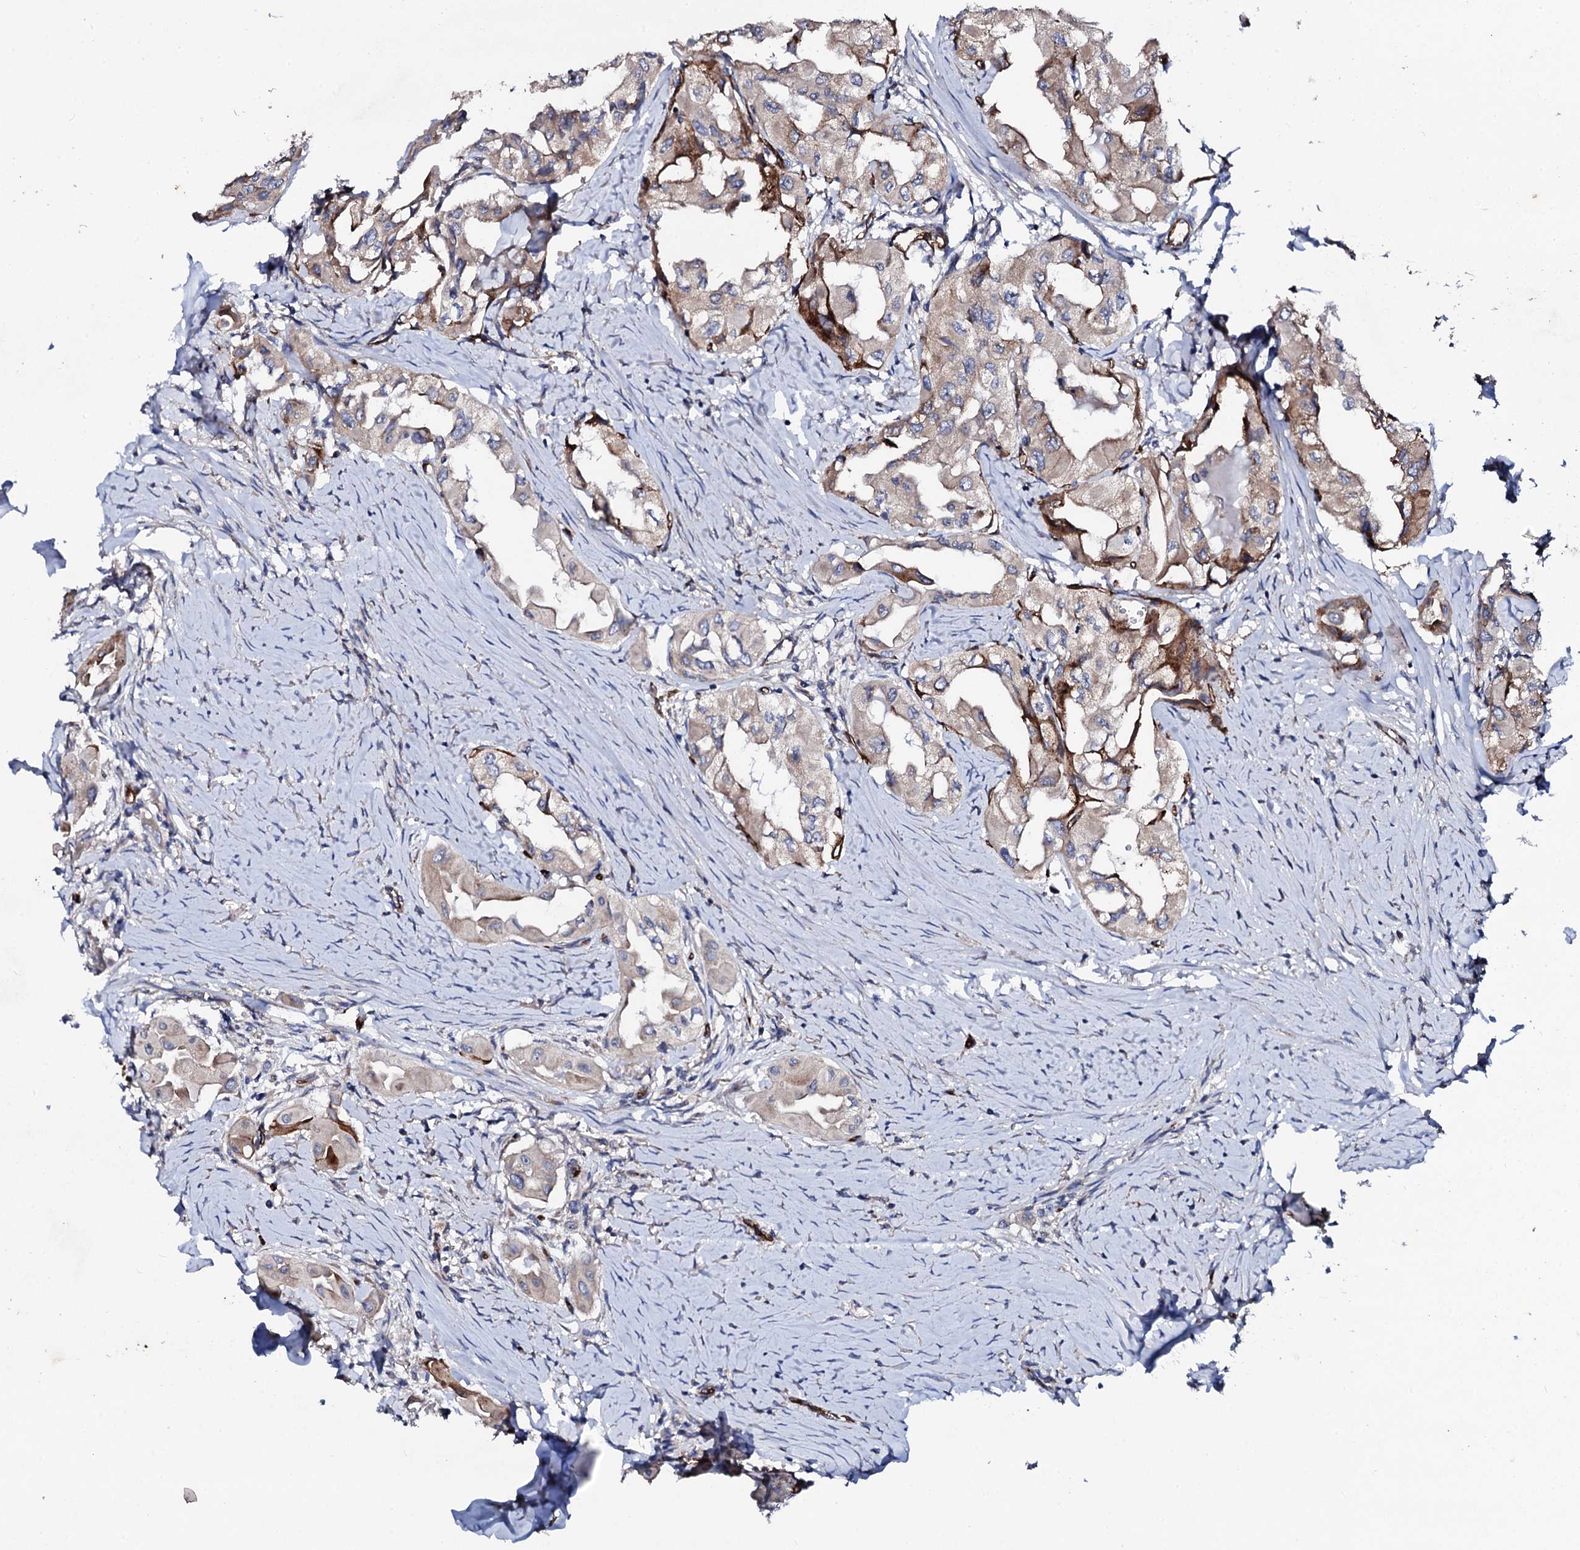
{"staining": {"intensity": "weak", "quantity": ">75%", "location": "cytoplasmic/membranous"}, "tissue": "thyroid cancer", "cell_type": "Tumor cells", "image_type": "cancer", "snomed": [{"axis": "morphology", "description": "Papillary adenocarcinoma, NOS"}, {"axis": "topography", "description": "Thyroid gland"}], "caption": "Immunohistochemical staining of papillary adenocarcinoma (thyroid) demonstrates low levels of weak cytoplasmic/membranous protein expression in about >75% of tumor cells. Nuclei are stained in blue.", "gene": "DBX1", "patient": {"sex": "female", "age": 59}}